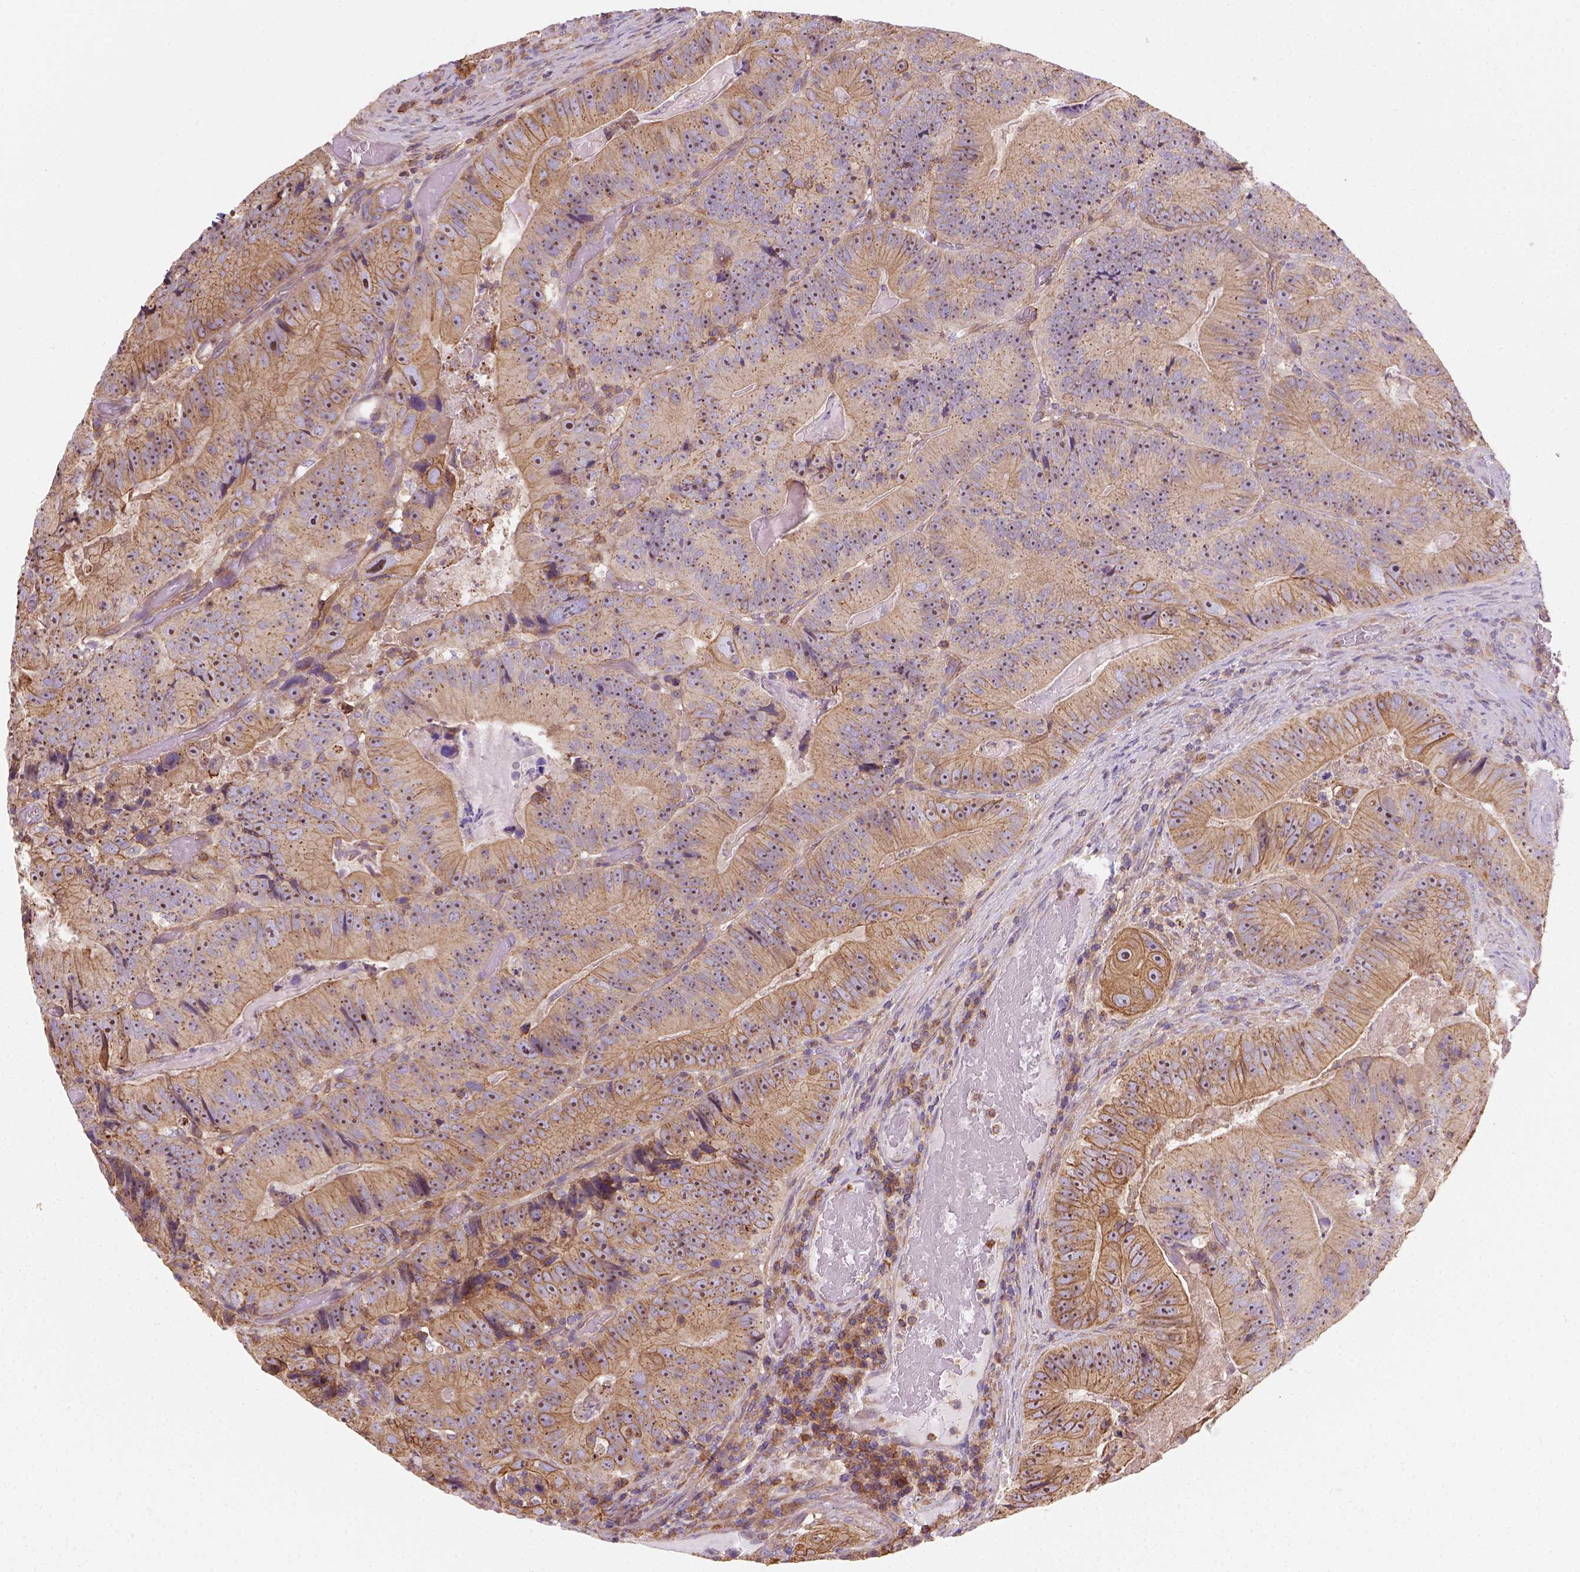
{"staining": {"intensity": "moderate", "quantity": ">75%", "location": "cytoplasmic/membranous"}, "tissue": "colorectal cancer", "cell_type": "Tumor cells", "image_type": "cancer", "snomed": [{"axis": "morphology", "description": "Adenocarcinoma, NOS"}, {"axis": "topography", "description": "Colon"}], "caption": "A photomicrograph of colorectal cancer (adenocarcinoma) stained for a protein shows moderate cytoplasmic/membranous brown staining in tumor cells.", "gene": "GPRC5D", "patient": {"sex": "female", "age": 86}}